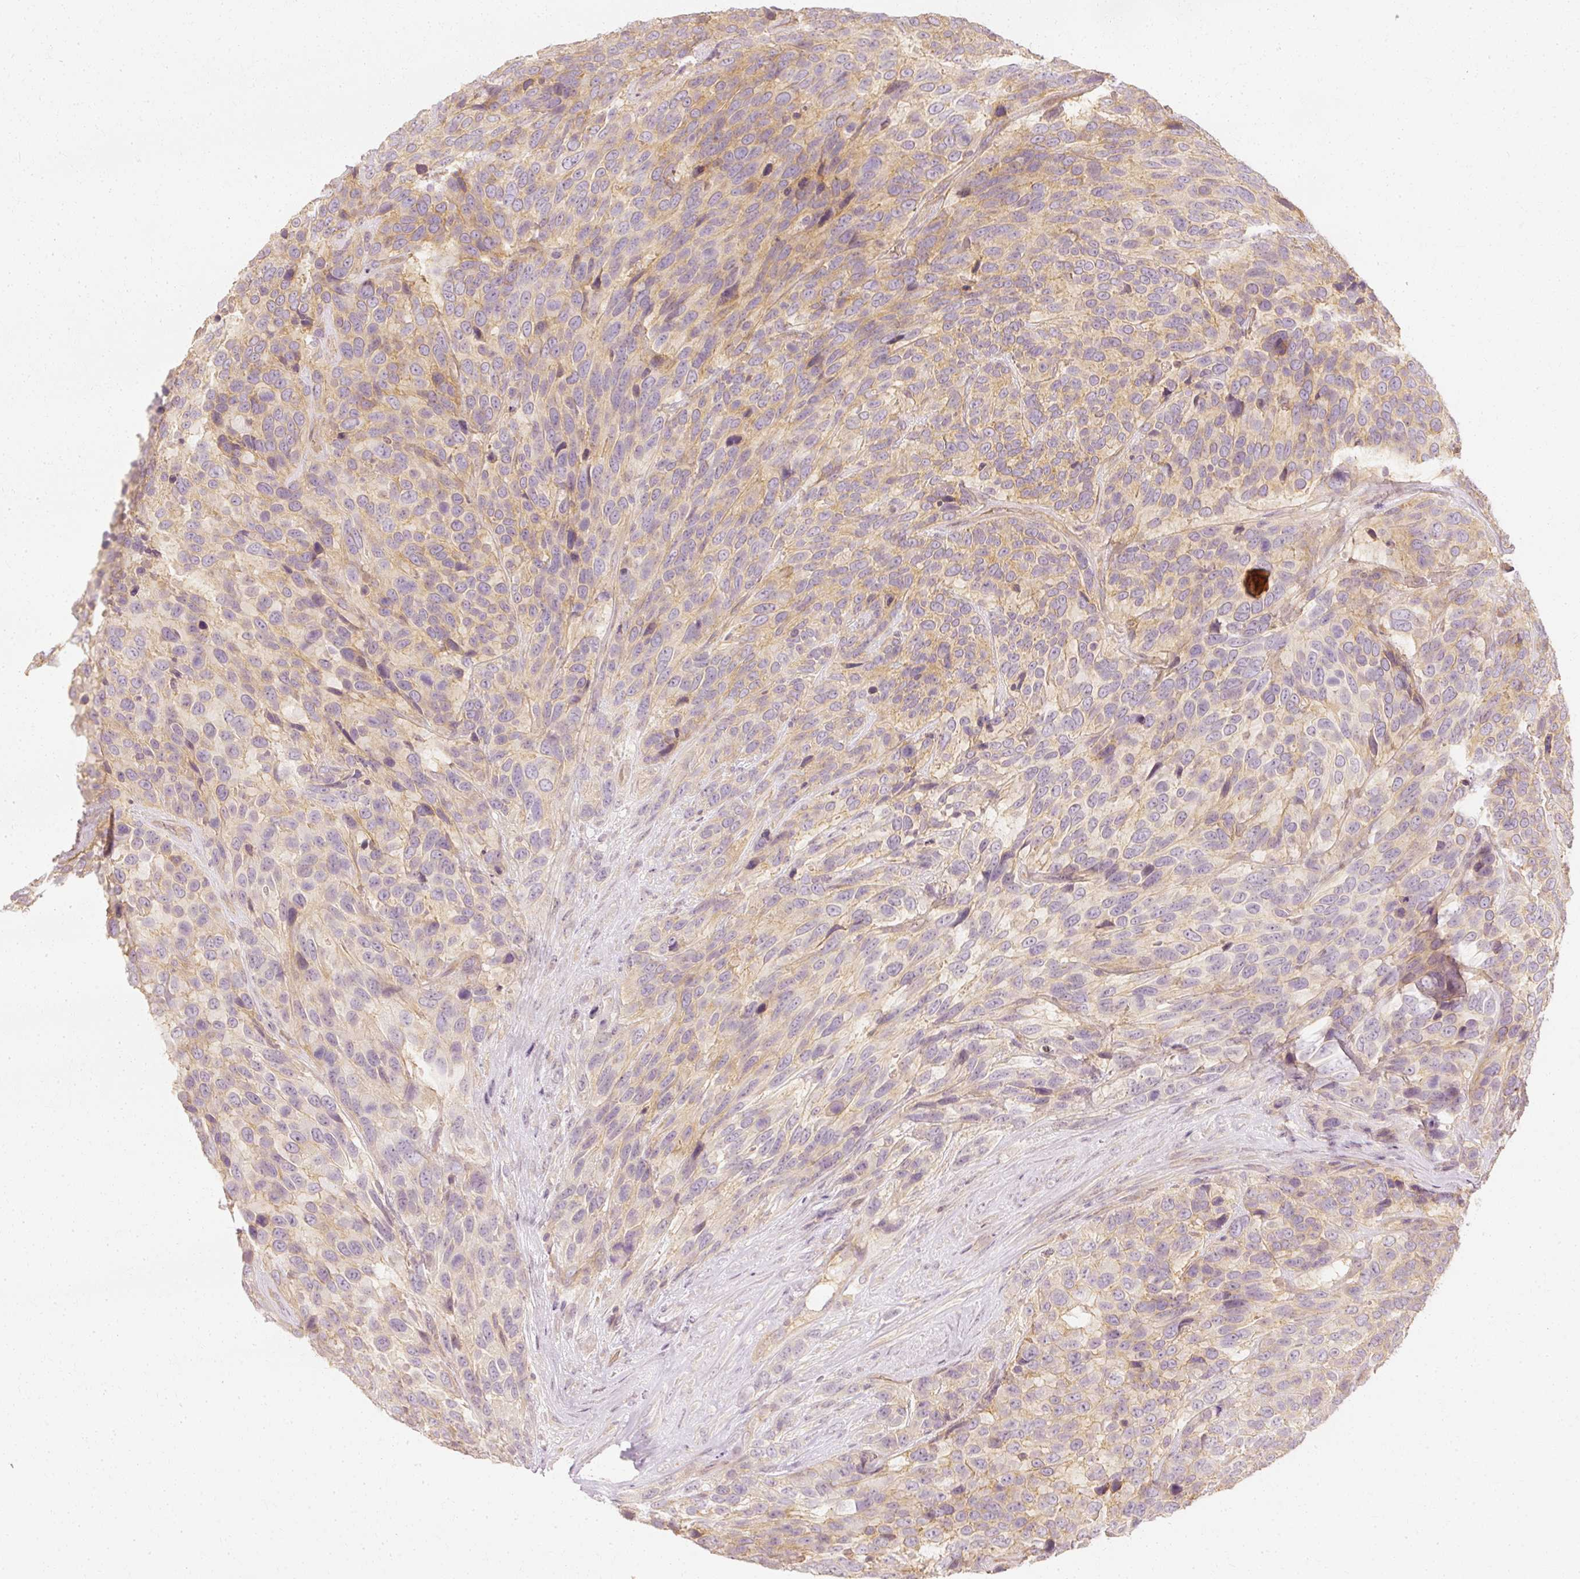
{"staining": {"intensity": "weak", "quantity": "<25%", "location": "cytoplasmic/membranous"}, "tissue": "urothelial cancer", "cell_type": "Tumor cells", "image_type": "cancer", "snomed": [{"axis": "morphology", "description": "Urothelial carcinoma, High grade"}, {"axis": "topography", "description": "Urinary bladder"}], "caption": "IHC of urothelial cancer reveals no expression in tumor cells. (DAB (3,3'-diaminobenzidine) IHC, high magnification).", "gene": "GNAQ", "patient": {"sex": "female", "age": 70}}